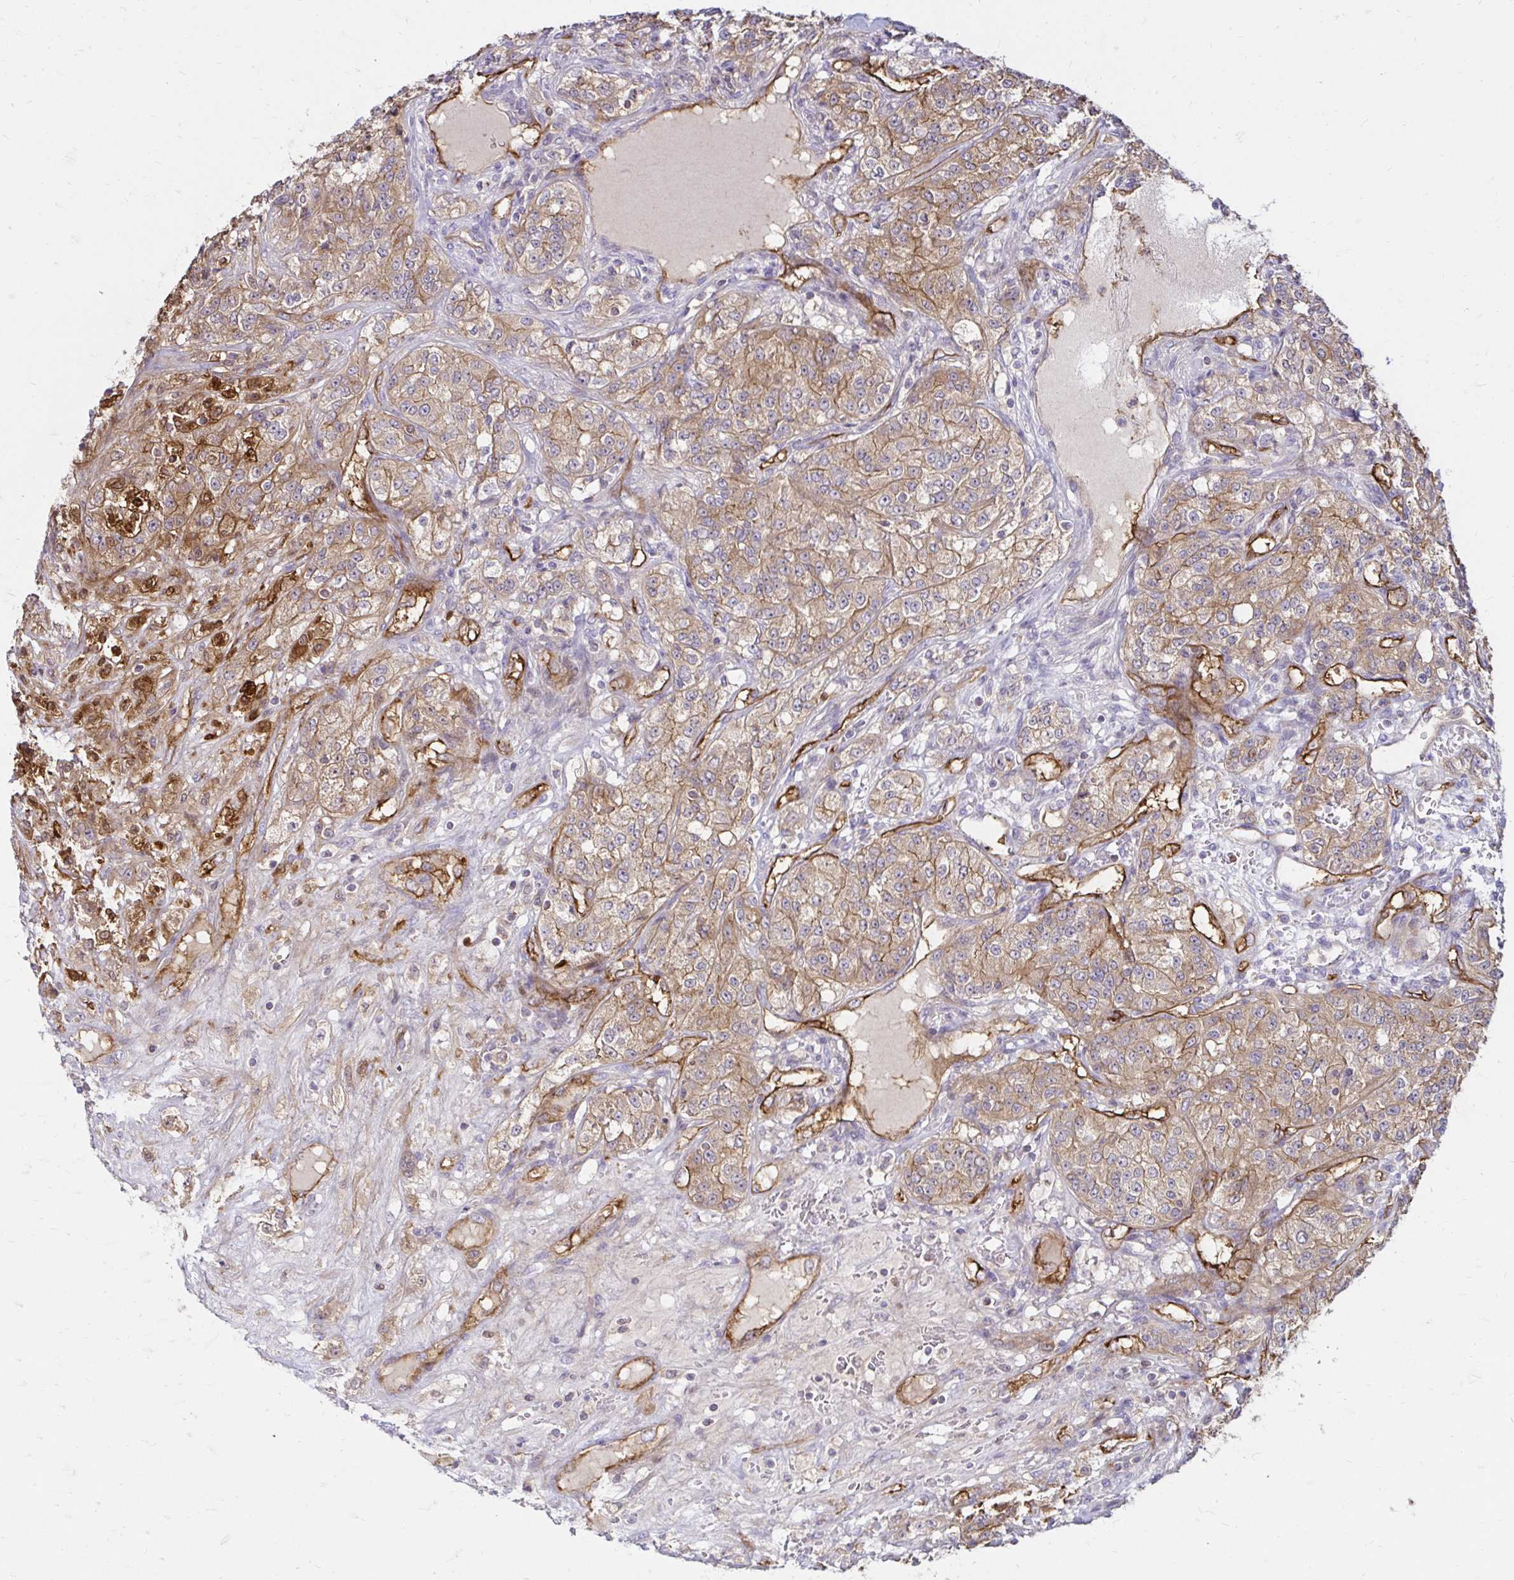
{"staining": {"intensity": "weak", "quantity": ">75%", "location": "cytoplasmic/membranous"}, "tissue": "renal cancer", "cell_type": "Tumor cells", "image_type": "cancer", "snomed": [{"axis": "morphology", "description": "Adenocarcinoma, NOS"}, {"axis": "topography", "description": "Kidney"}], "caption": "IHC (DAB (3,3'-diaminobenzidine)) staining of adenocarcinoma (renal) shows weak cytoplasmic/membranous protein positivity in approximately >75% of tumor cells.", "gene": "ITGA2", "patient": {"sex": "female", "age": 63}}